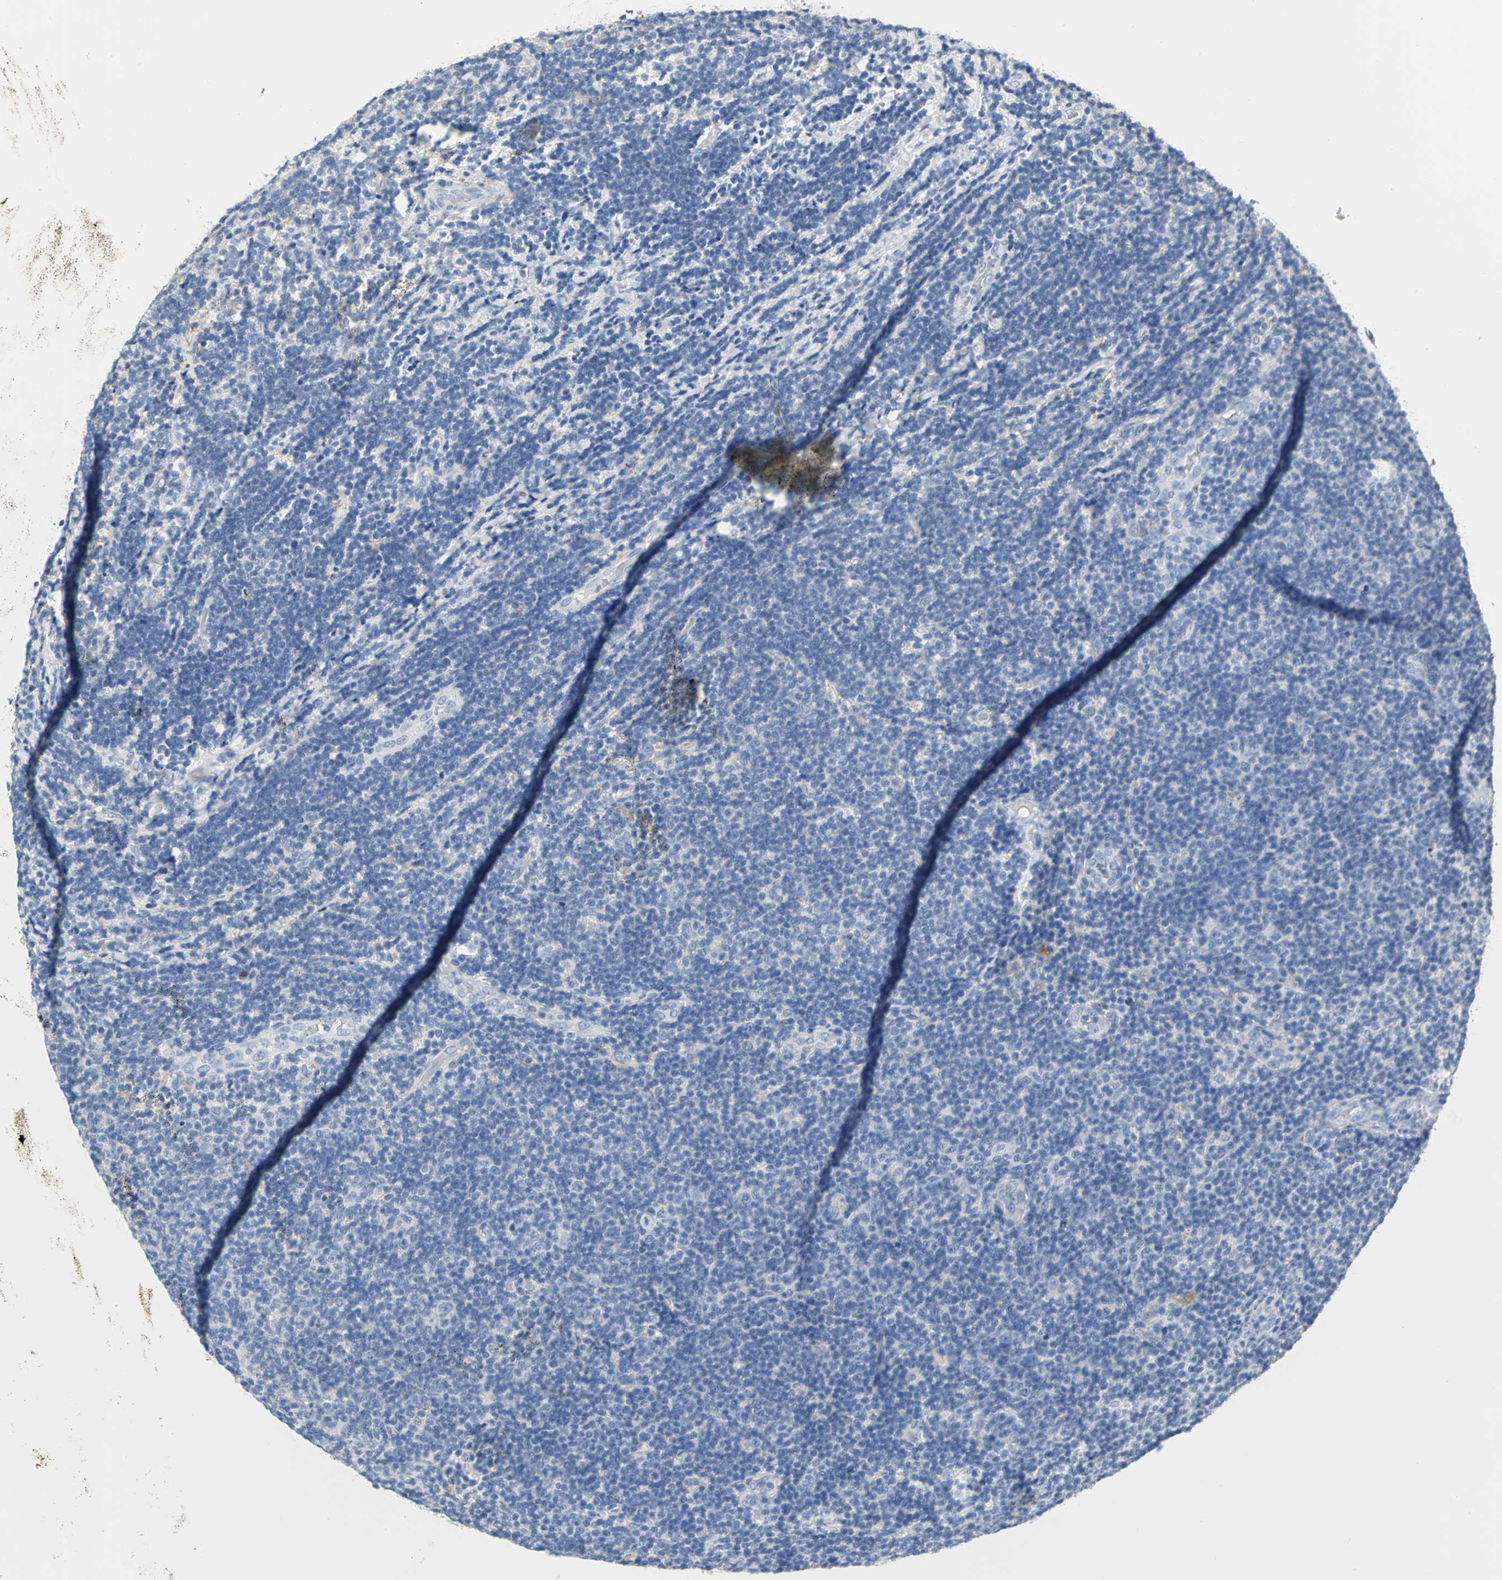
{"staining": {"intensity": "negative", "quantity": "none", "location": "none"}, "tissue": "lymphoma", "cell_type": "Tumor cells", "image_type": "cancer", "snomed": [{"axis": "morphology", "description": "Malignant lymphoma, non-Hodgkin's type, Low grade"}, {"axis": "topography", "description": "Lymph node"}], "caption": "A high-resolution photomicrograph shows immunohistochemistry (IHC) staining of lymphoma, which demonstrates no significant staining in tumor cells.", "gene": "GNRH2", "patient": {"sex": "male", "age": 83}}